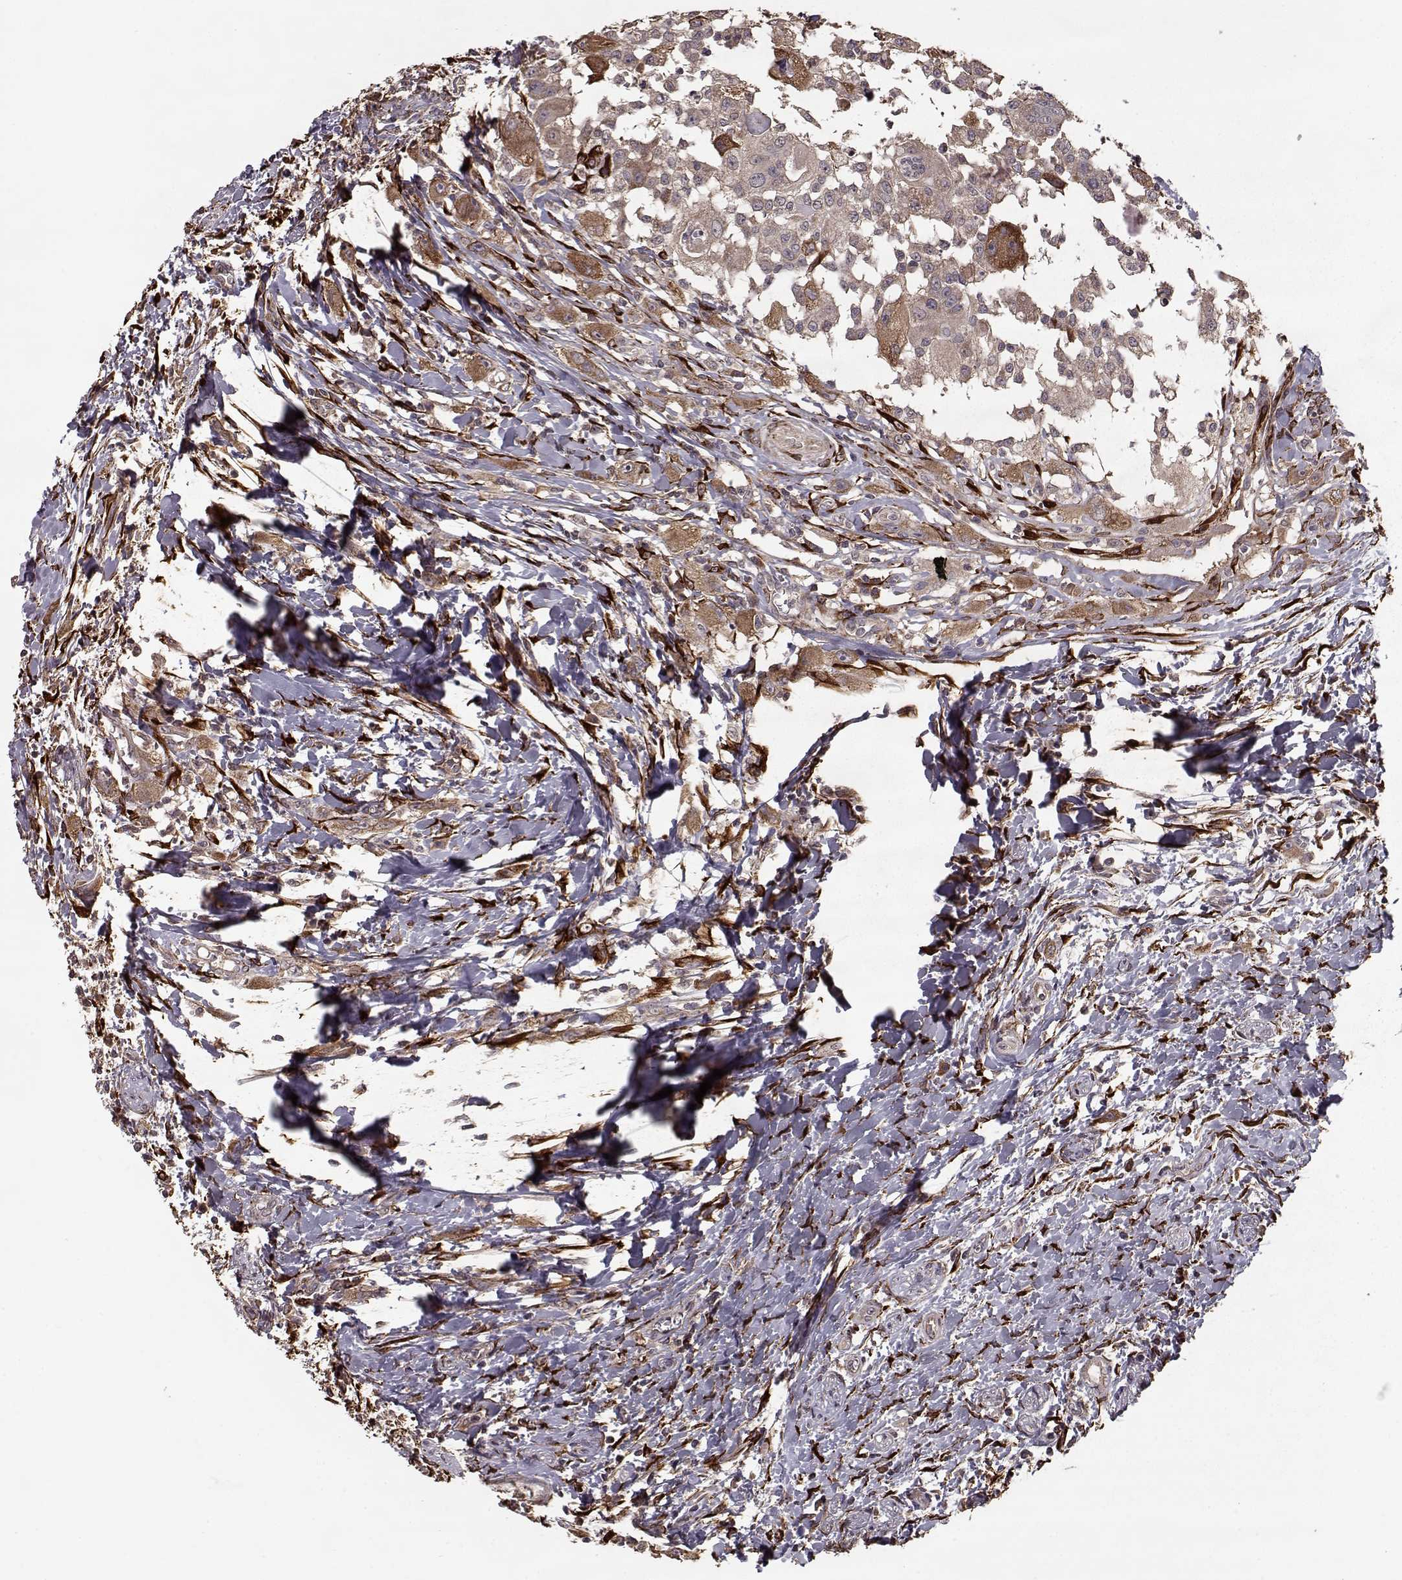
{"staining": {"intensity": "moderate", "quantity": "<25%", "location": "cytoplasmic/membranous"}, "tissue": "head and neck cancer", "cell_type": "Tumor cells", "image_type": "cancer", "snomed": [{"axis": "morphology", "description": "Squamous cell carcinoma, NOS"}, {"axis": "morphology", "description": "Squamous cell carcinoma, metastatic, NOS"}, {"axis": "topography", "description": "Oral tissue"}, {"axis": "topography", "description": "Head-Neck"}], "caption": "Immunohistochemistry (IHC) of human head and neck cancer (squamous cell carcinoma) reveals low levels of moderate cytoplasmic/membranous expression in approximately <25% of tumor cells. (Brightfield microscopy of DAB IHC at high magnification).", "gene": "IMMP1L", "patient": {"sex": "female", "age": 85}}